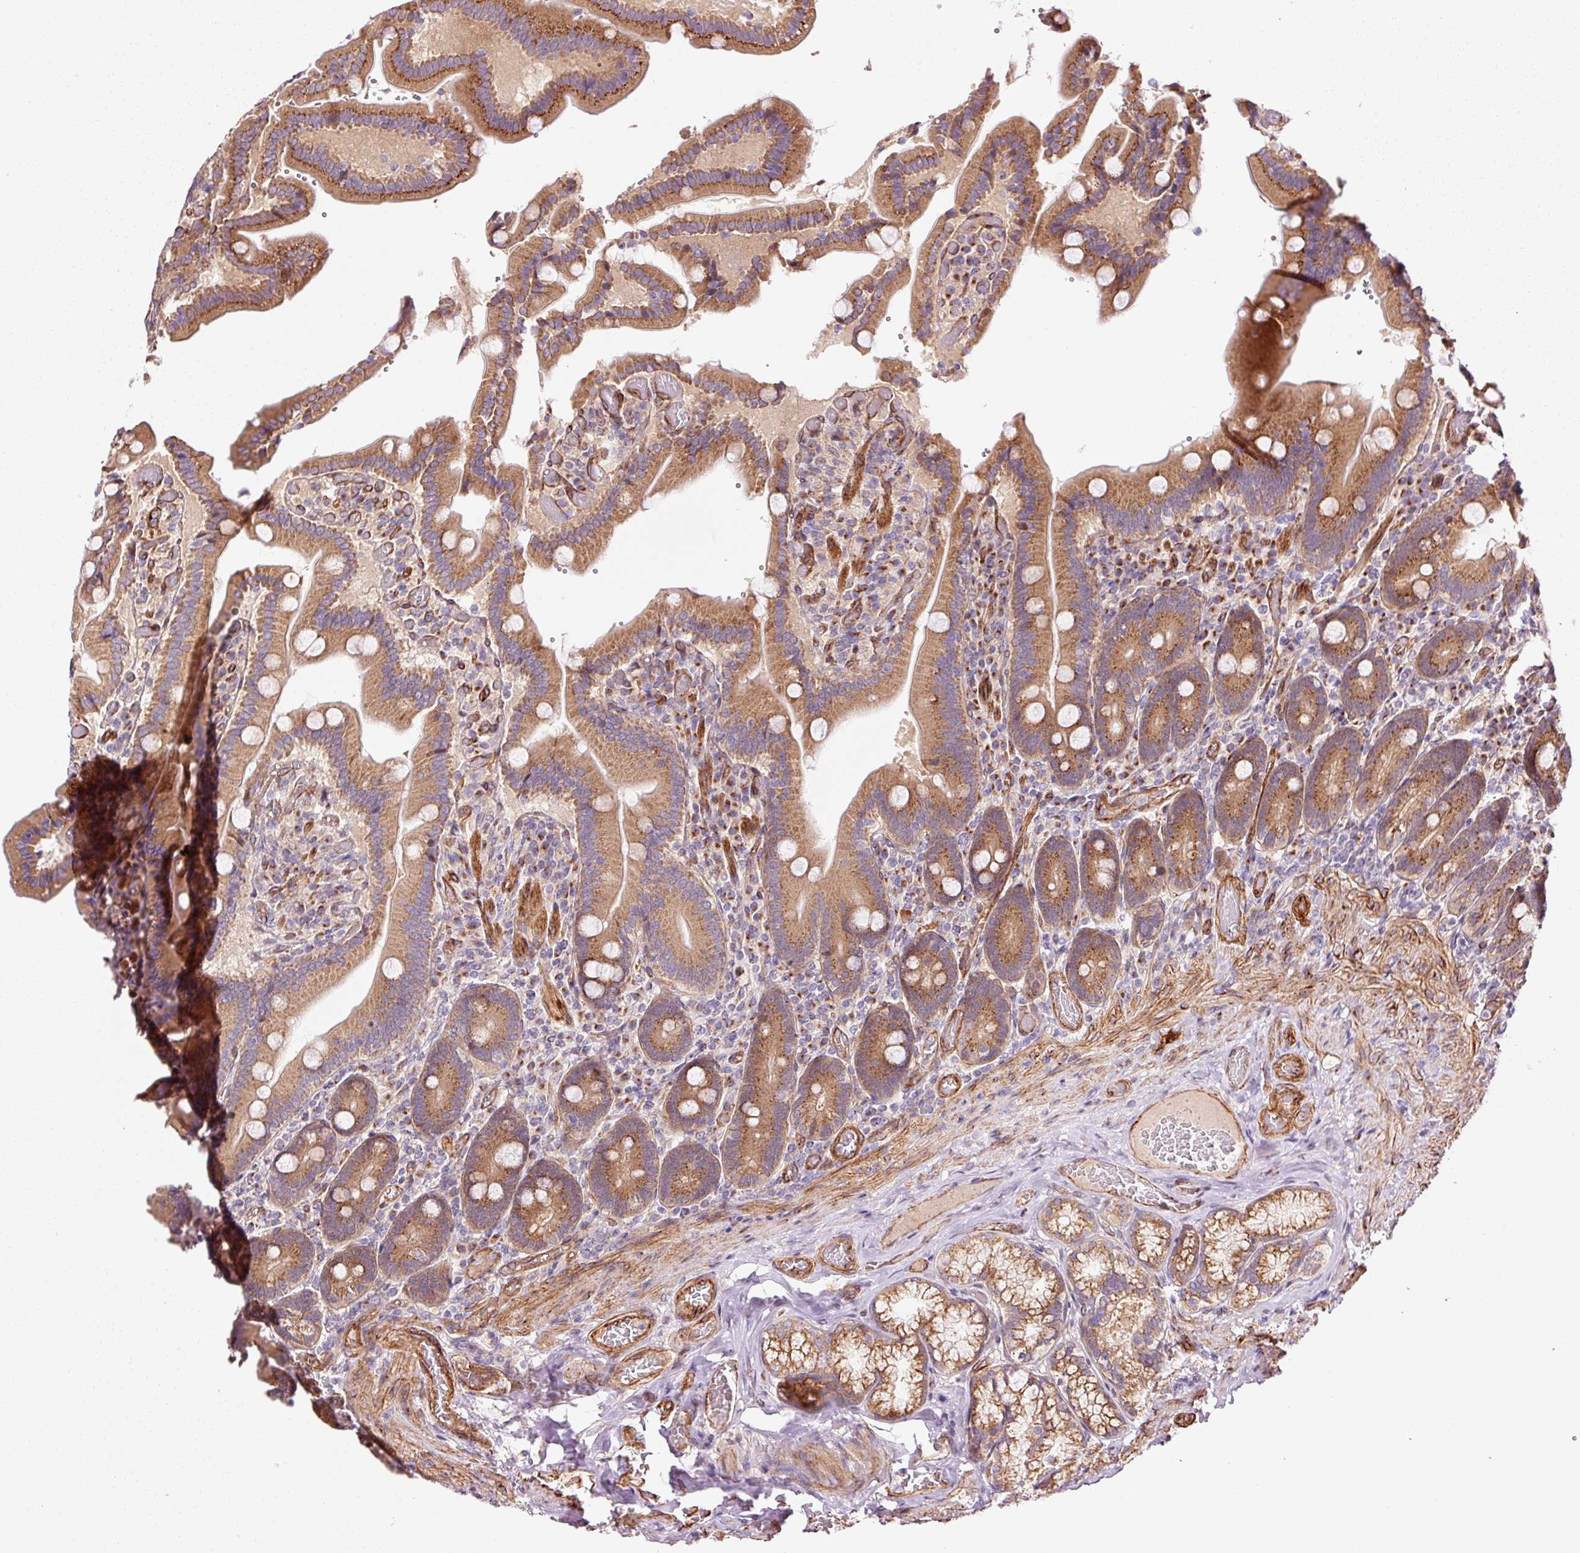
{"staining": {"intensity": "moderate", "quantity": ">75%", "location": "cytoplasmic/membranous"}, "tissue": "duodenum", "cell_type": "Glandular cells", "image_type": "normal", "snomed": [{"axis": "morphology", "description": "Normal tissue, NOS"}, {"axis": "topography", "description": "Duodenum"}], "caption": "About >75% of glandular cells in normal duodenum reveal moderate cytoplasmic/membranous protein staining as visualized by brown immunohistochemical staining.", "gene": "LIMK2", "patient": {"sex": "female", "age": 62}}